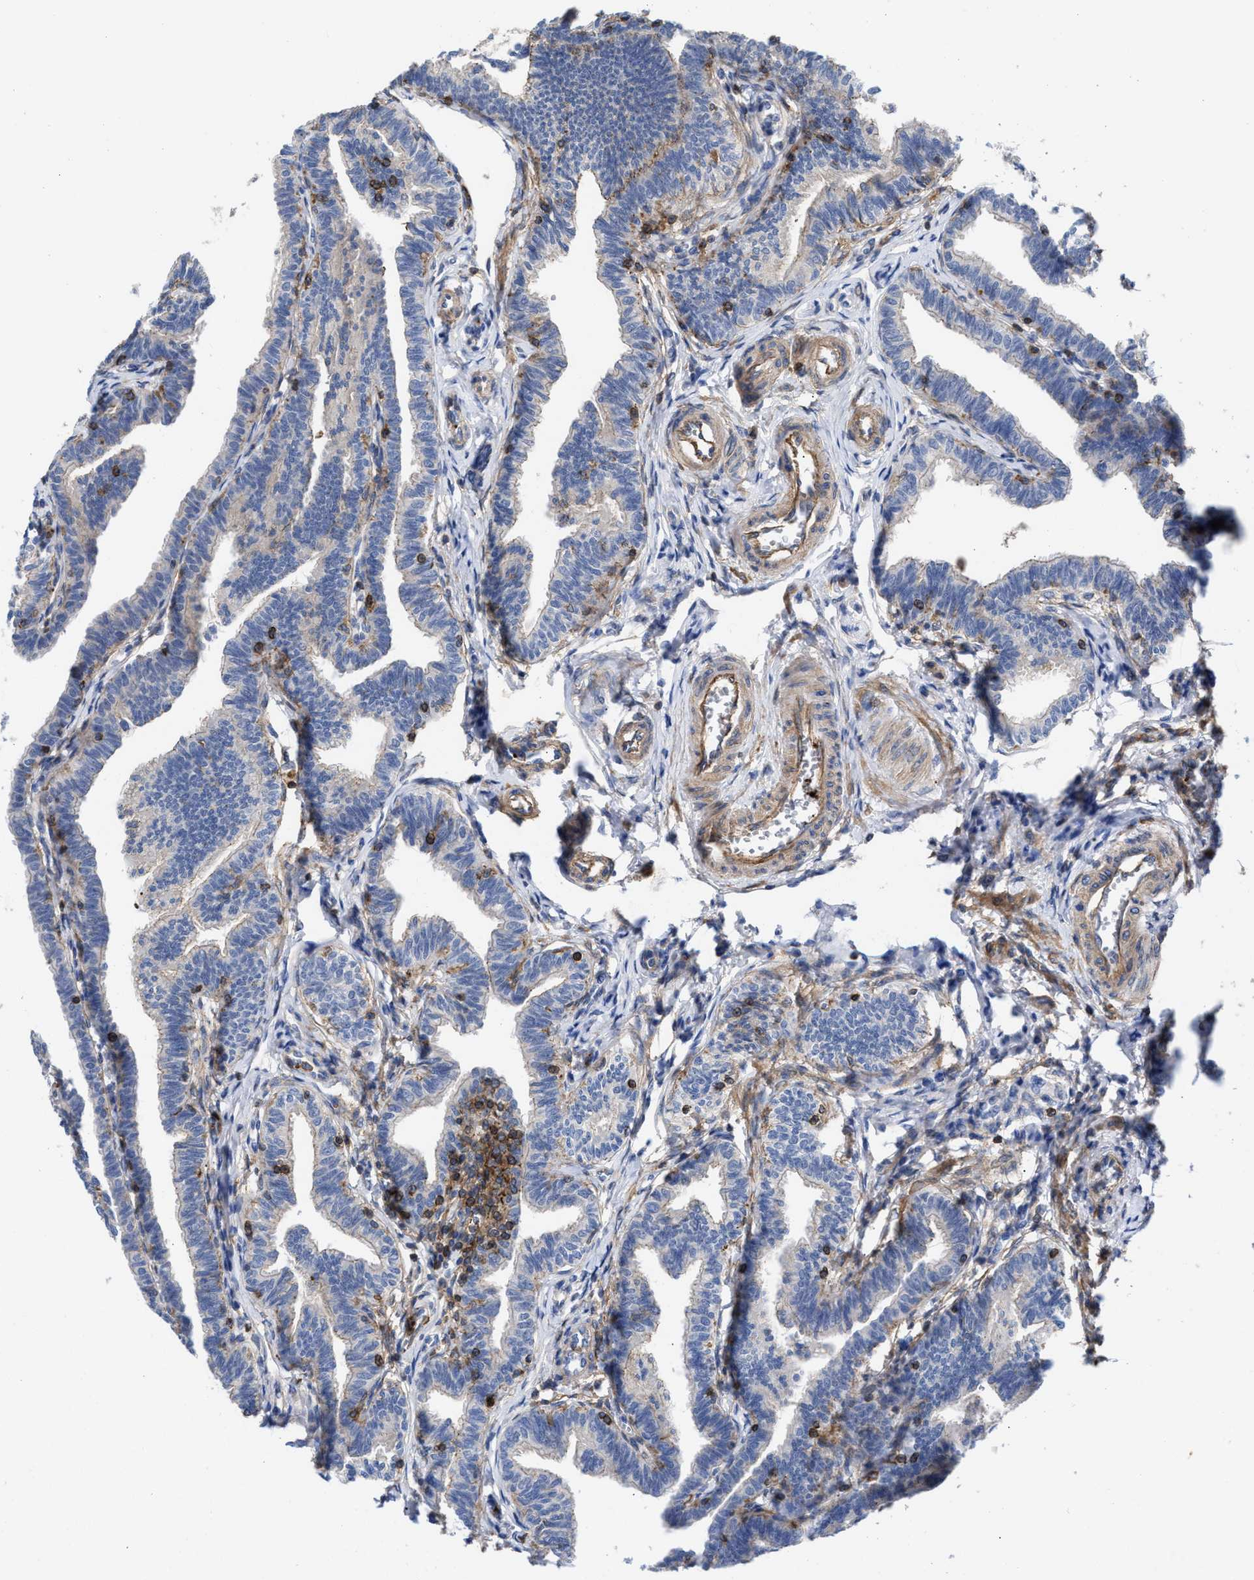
{"staining": {"intensity": "weak", "quantity": "<25%", "location": "cytoplasmic/membranous"}, "tissue": "fallopian tube", "cell_type": "Glandular cells", "image_type": "normal", "snomed": [{"axis": "morphology", "description": "Normal tissue, NOS"}, {"axis": "topography", "description": "Fallopian tube"}, {"axis": "topography", "description": "Ovary"}], "caption": "Micrograph shows no significant protein positivity in glandular cells of benign fallopian tube. (Brightfield microscopy of DAB IHC at high magnification).", "gene": "HS3ST5", "patient": {"sex": "female", "age": 23}}